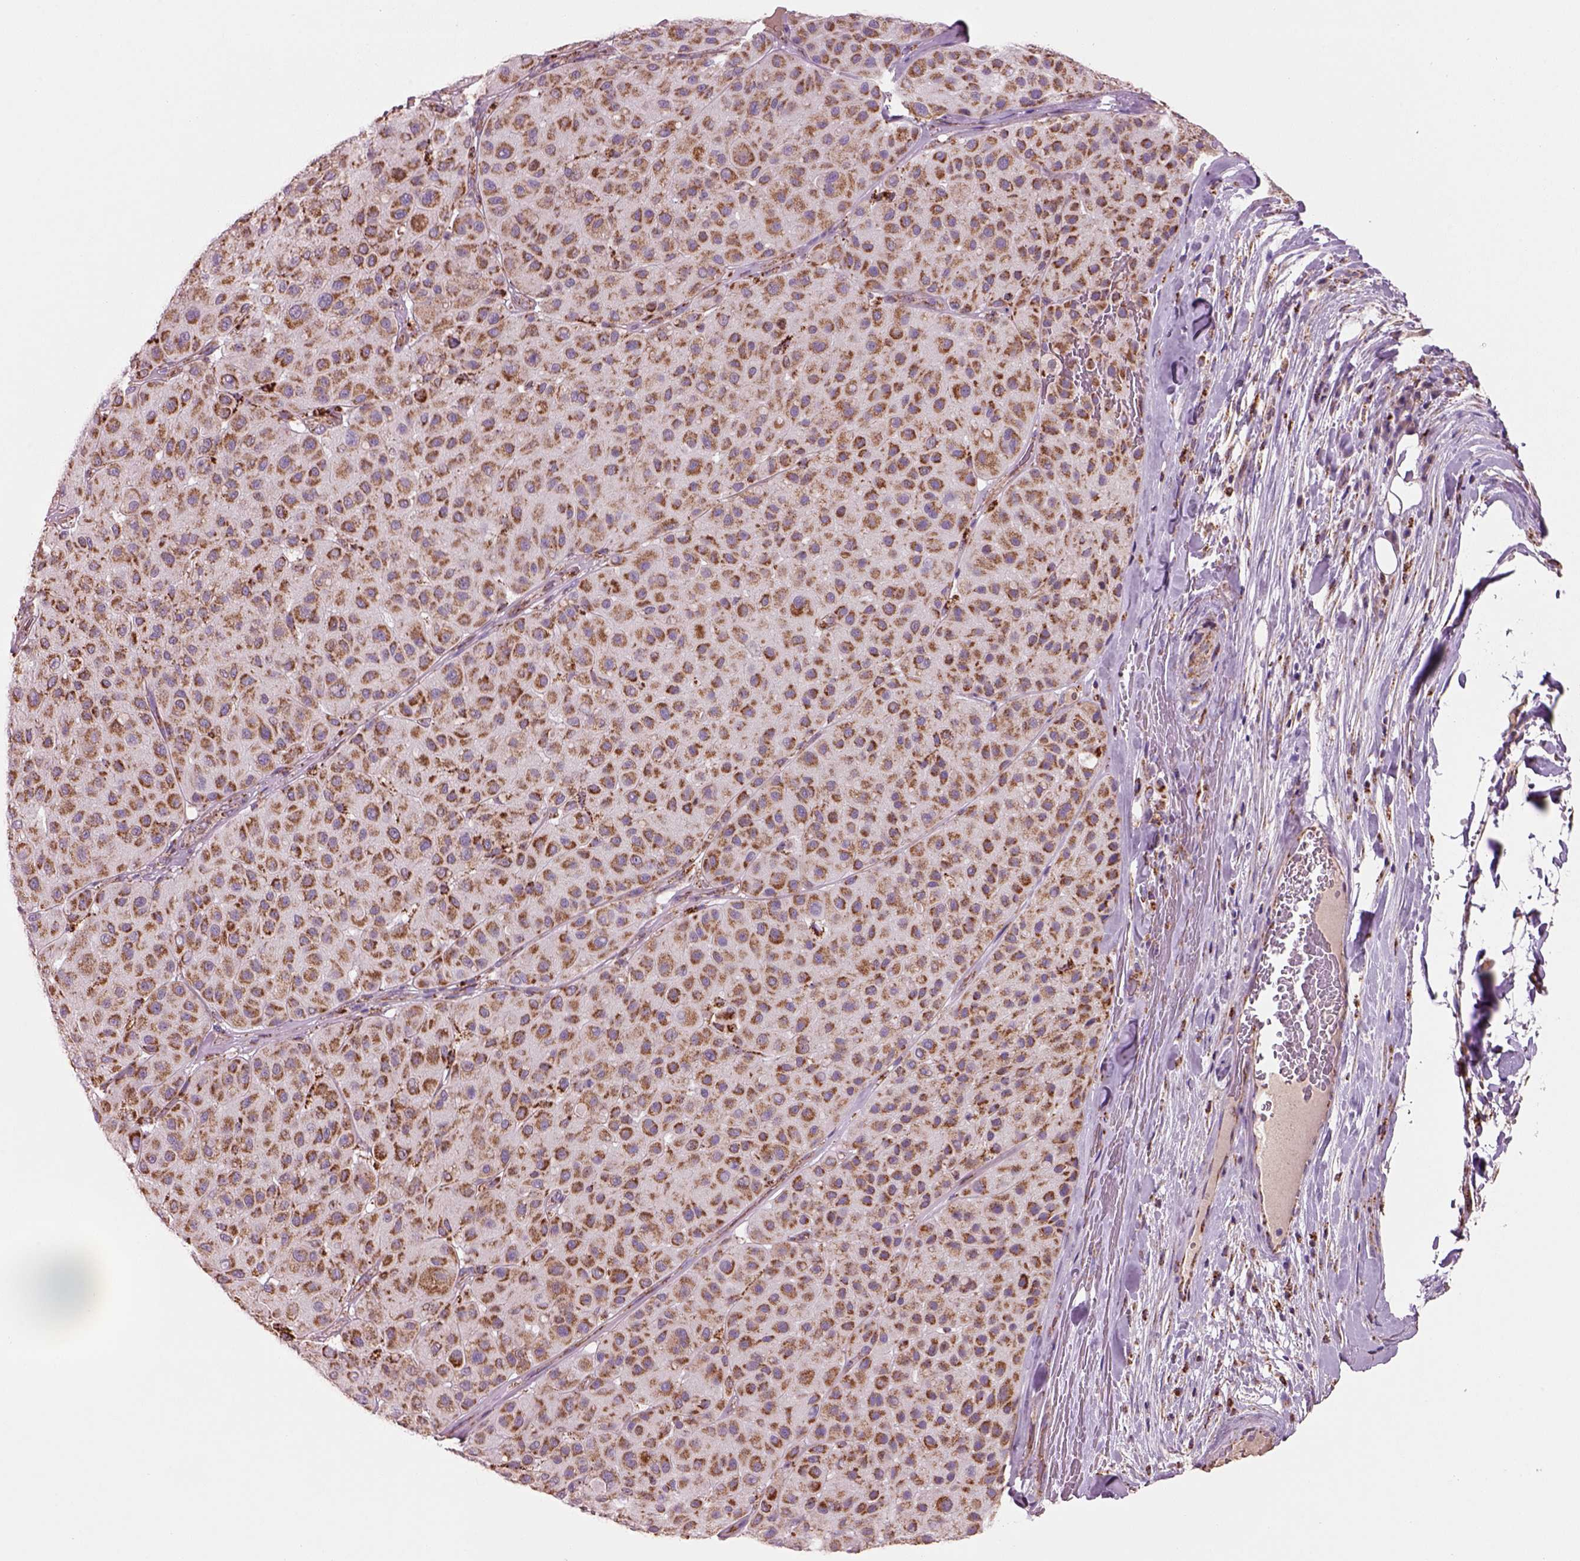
{"staining": {"intensity": "strong", "quantity": ">75%", "location": "cytoplasmic/membranous"}, "tissue": "melanoma", "cell_type": "Tumor cells", "image_type": "cancer", "snomed": [{"axis": "morphology", "description": "Malignant melanoma, Metastatic site"}, {"axis": "topography", "description": "Smooth muscle"}], "caption": "Strong cytoplasmic/membranous positivity for a protein is present in about >75% of tumor cells of melanoma using IHC.", "gene": "SLC25A24", "patient": {"sex": "male", "age": 41}}